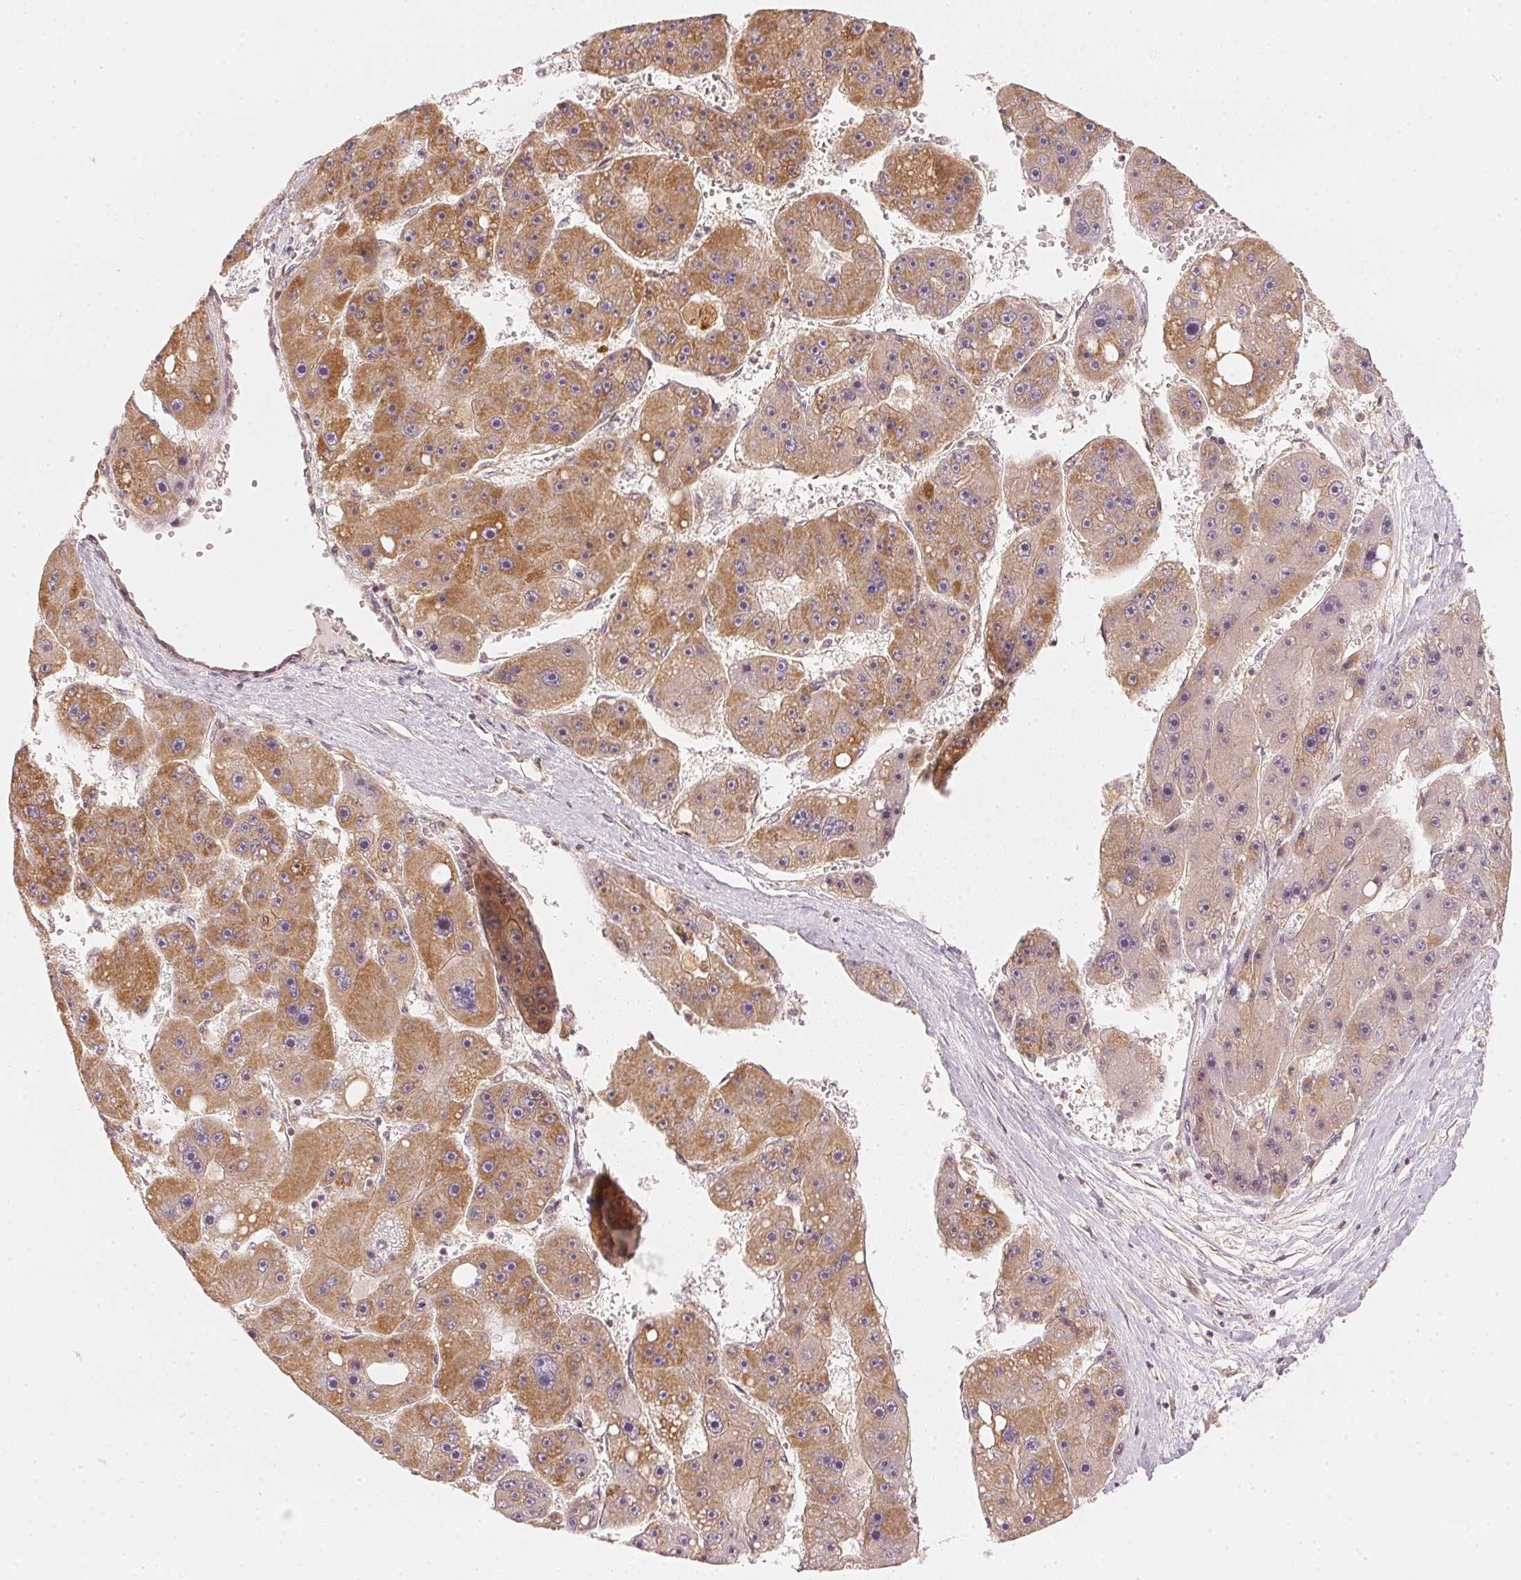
{"staining": {"intensity": "moderate", "quantity": "25%-75%", "location": "cytoplasmic/membranous"}, "tissue": "liver cancer", "cell_type": "Tumor cells", "image_type": "cancer", "snomed": [{"axis": "morphology", "description": "Carcinoma, Hepatocellular, NOS"}, {"axis": "topography", "description": "Liver"}], "caption": "Moderate cytoplasmic/membranous expression for a protein is identified in about 25%-75% of tumor cells of hepatocellular carcinoma (liver) using IHC.", "gene": "WDR54", "patient": {"sex": "female", "age": 61}}